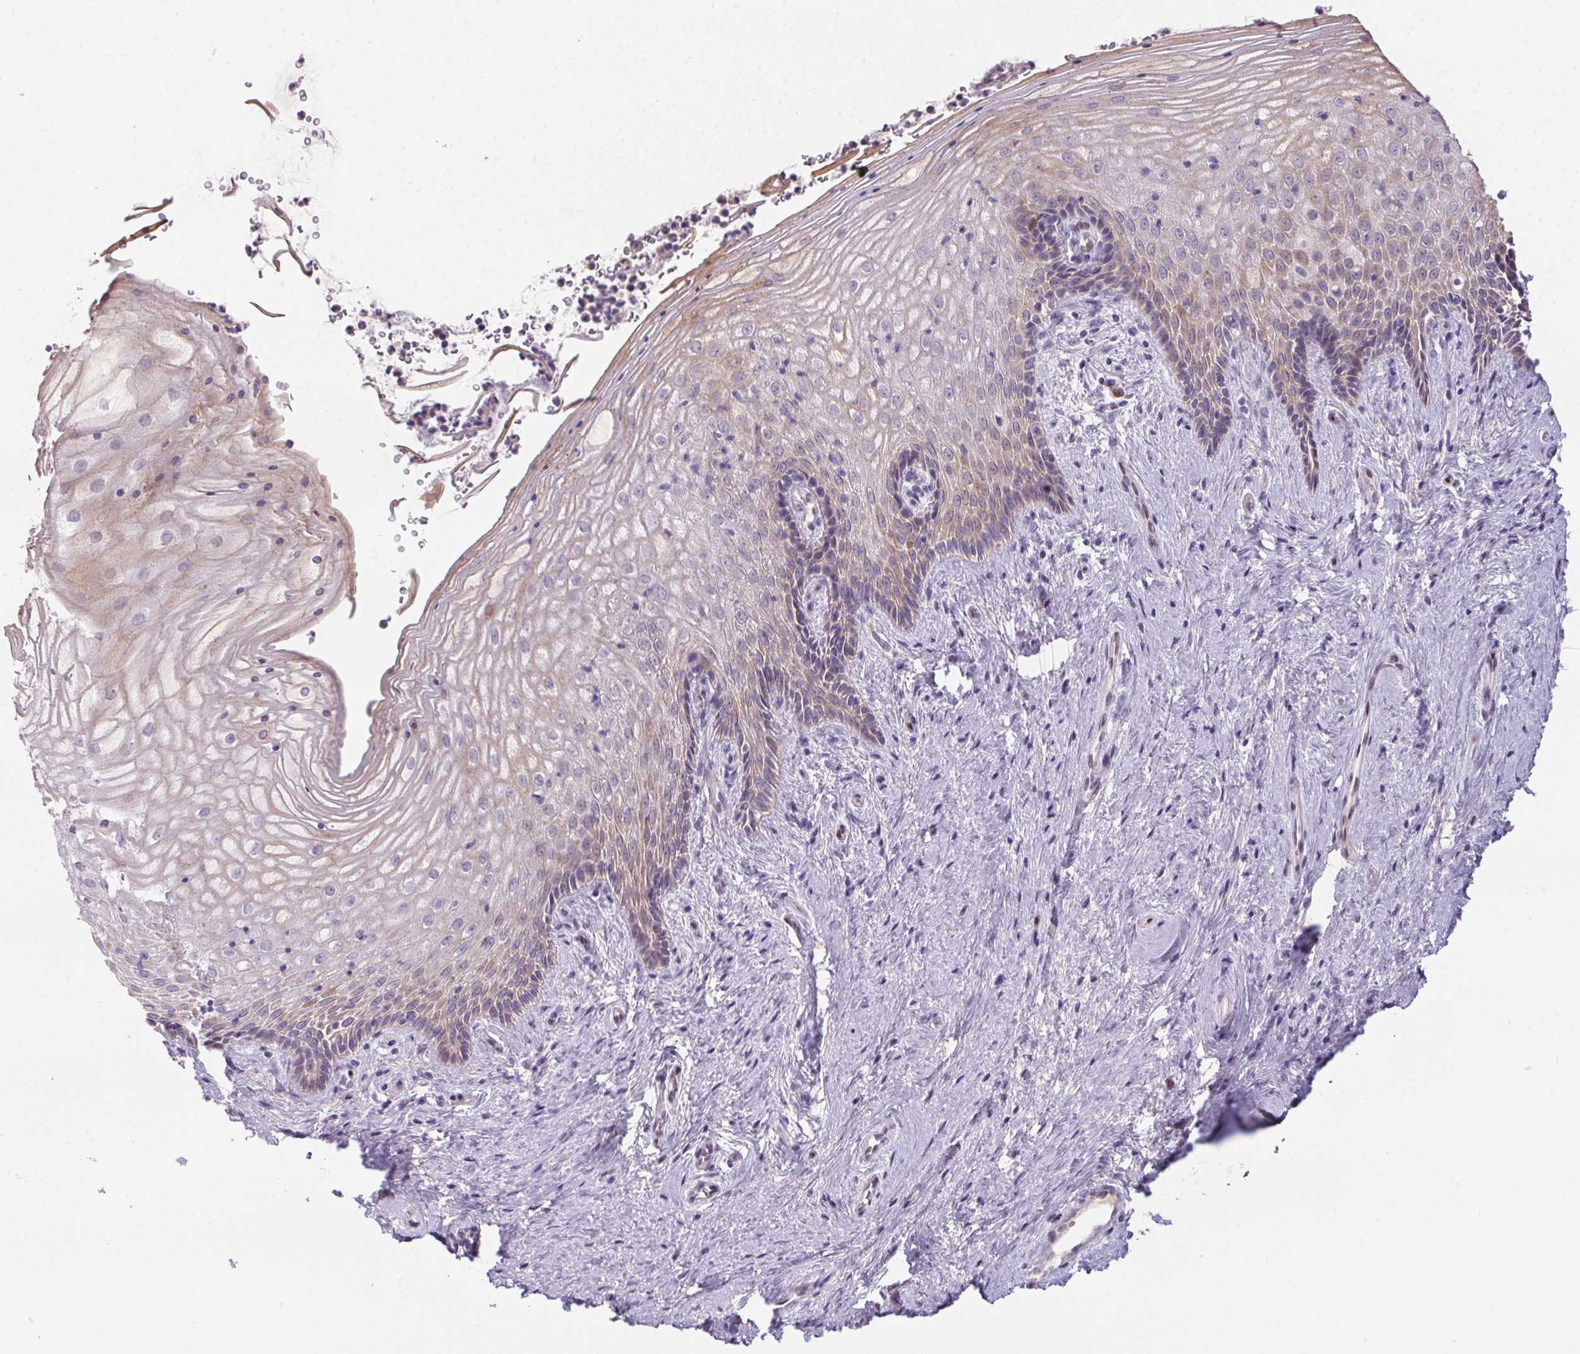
{"staining": {"intensity": "weak", "quantity": "<25%", "location": "cytoplasmic/membranous"}, "tissue": "vagina", "cell_type": "Squamous epithelial cells", "image_type": "normal", "snomed": [{"axis": "morphology", "description": "Normal tissue, NOS"}, {"axis": "topography", "description": "Vagina"}], "caption": "Immunohistochemistry image of normal vagina: human vagina stained with DAB reveals no significant protein staining in squamous epithelial cells. (Stains: DAB IHC with hematoxylin counter stain, Microscopy: brightfield microscopy at high magnification).", "gene": "SP9", "patient": {"sex": "female", "age": 45}}